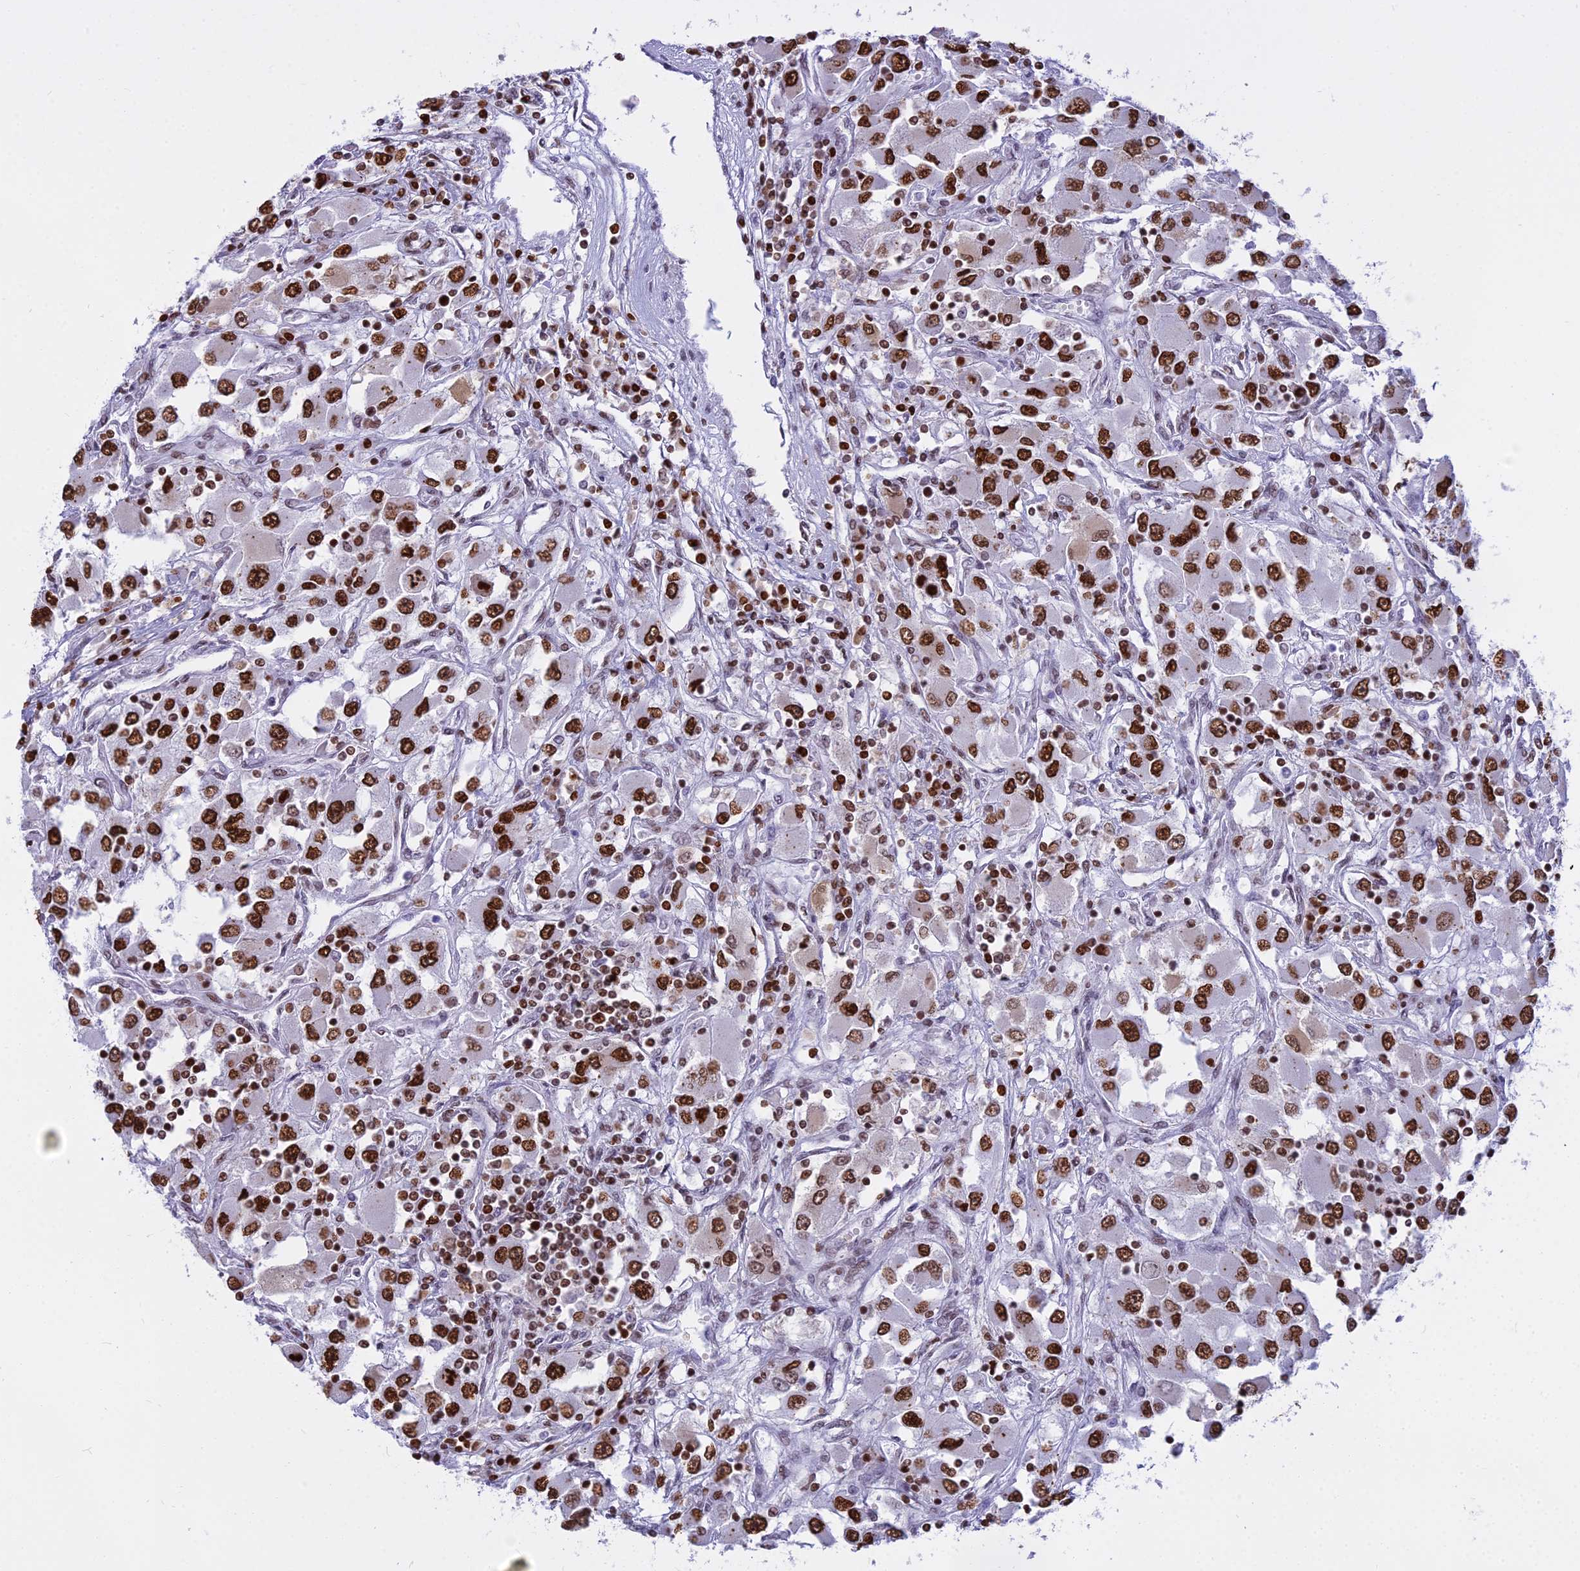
{"staining": {"intensity": "strong", "quantity": ">75%", "location": "nuclear"}, "tissue": "renal cancer", "cell_type": "Tumor cells", "image_type": "cancer", "snomed": [{"axis": "morphology", "description": "Adenocarcinoma, NOS"}, {"axis": "topography", "description": "Kidney"}], "caption": "Renal cancer (adenocarcinoma) stained with a protein marker displays strong staining in tumor cells.", "gene": "PARP1", "patient": {"sex": "female", "age": 52}}